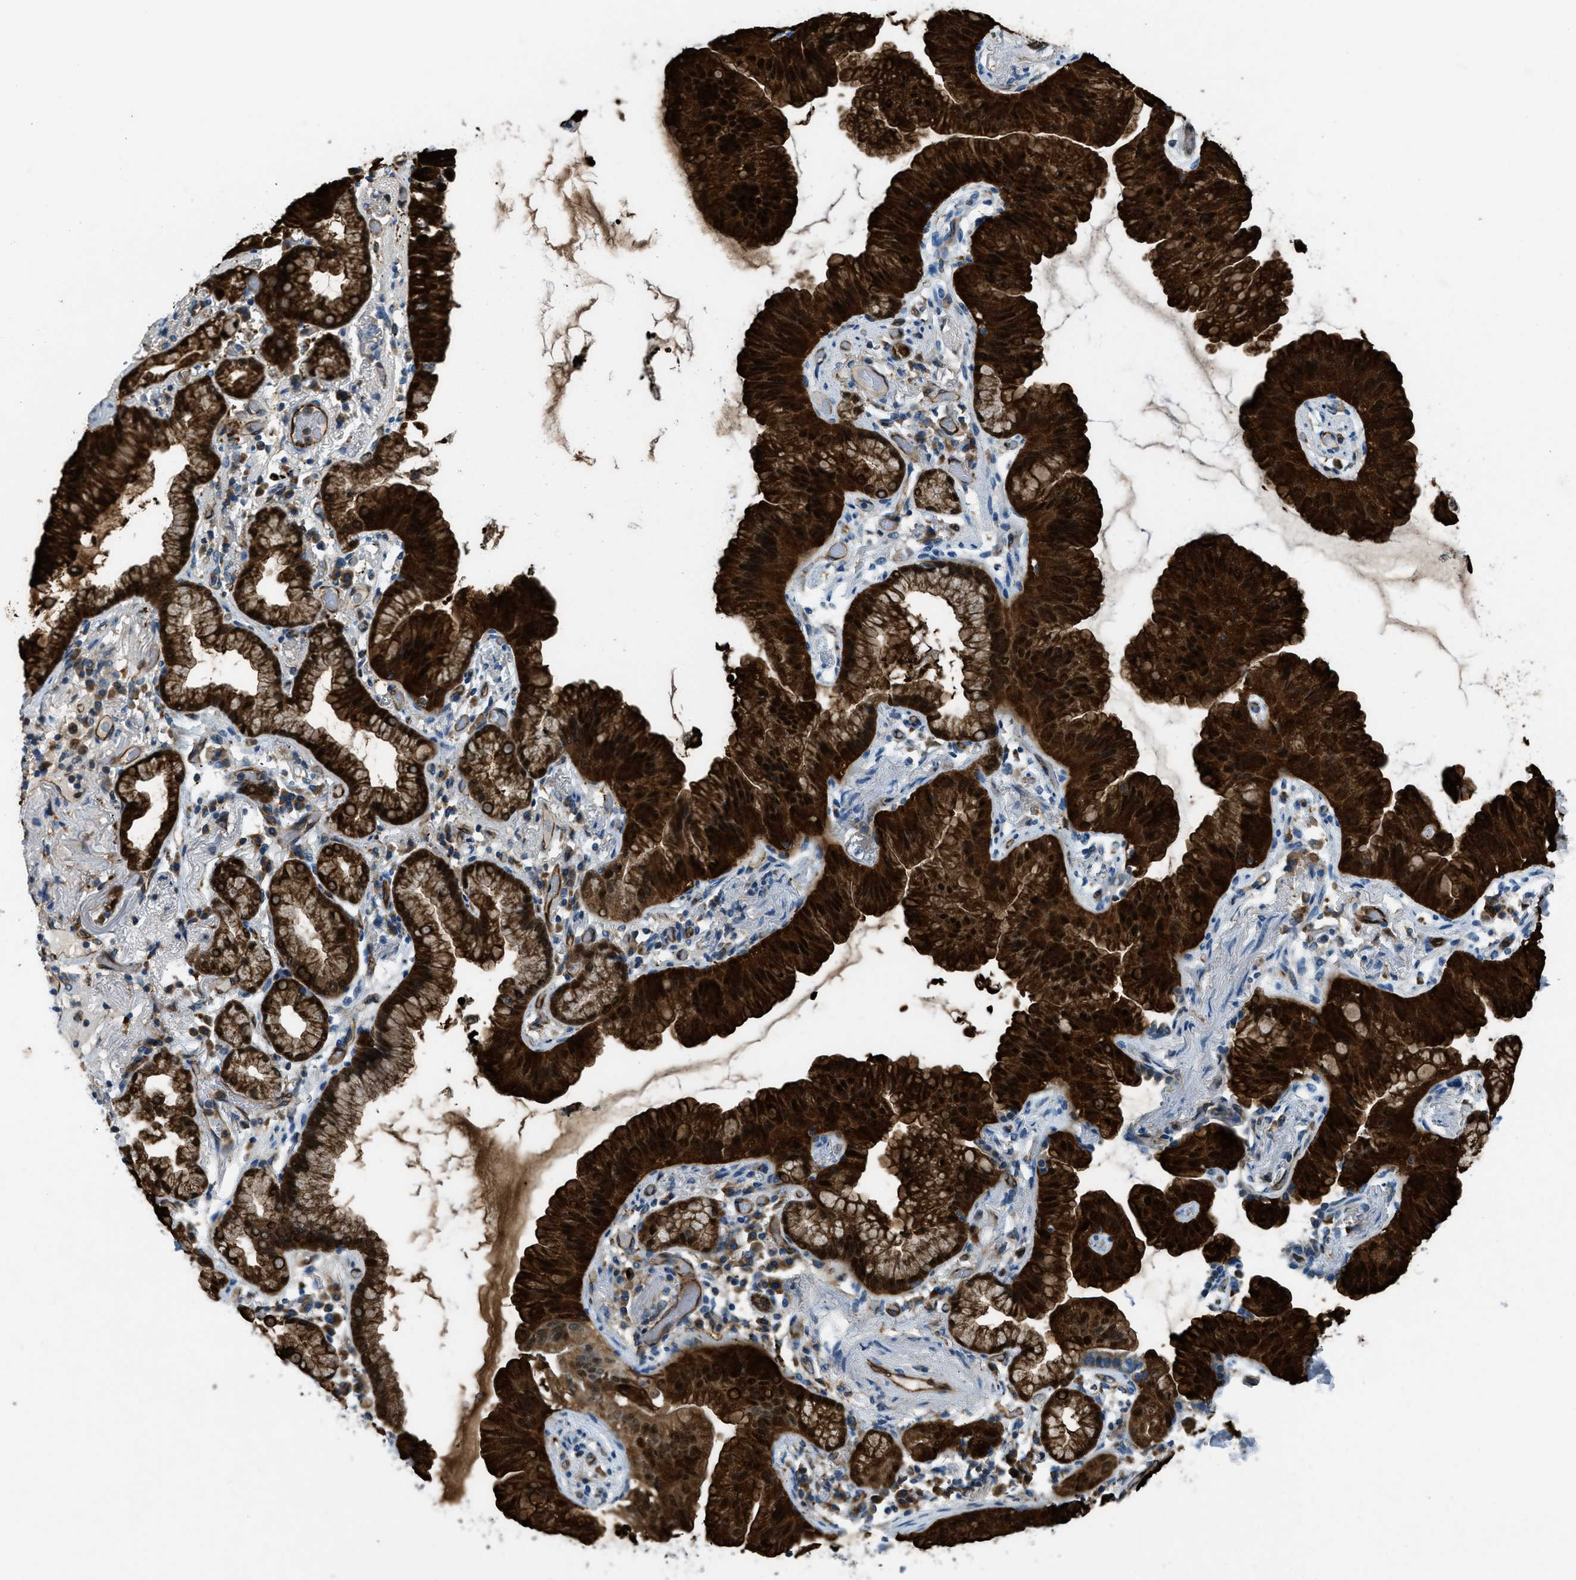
{"staining": {"intensity": "strong", "quantity": ">75%", "location": "cytoplasmic/membranous,nuclear"}, "tissue": "lung cancer", "cell_type": "Tumor cells", "image_type": "cancer", "snomed": [{"axis": "morphology", "description": "Normal tissue, NOS"}, {"axis": "morphology", "description": "Adenocarcinoma, NOS"}, {"axis": "topography", "description": "Bronchus"}, {"axis": "topography", "description": "Lung"}], "caption": "Immunohistochemistry (IHC) image of neoplastic tissue: human lung adenocarcinoma stained using immunohistochemistry (IHC) shows high levels of strong protein expression localized specifically in the cytoplasmic/membranous and nuclear of tumor cells, appearing as a cytoplasmic/membranous and nuclear brown color.", "gene": "GIMAP8", "patient": {"sex": "female", "age": 70}}